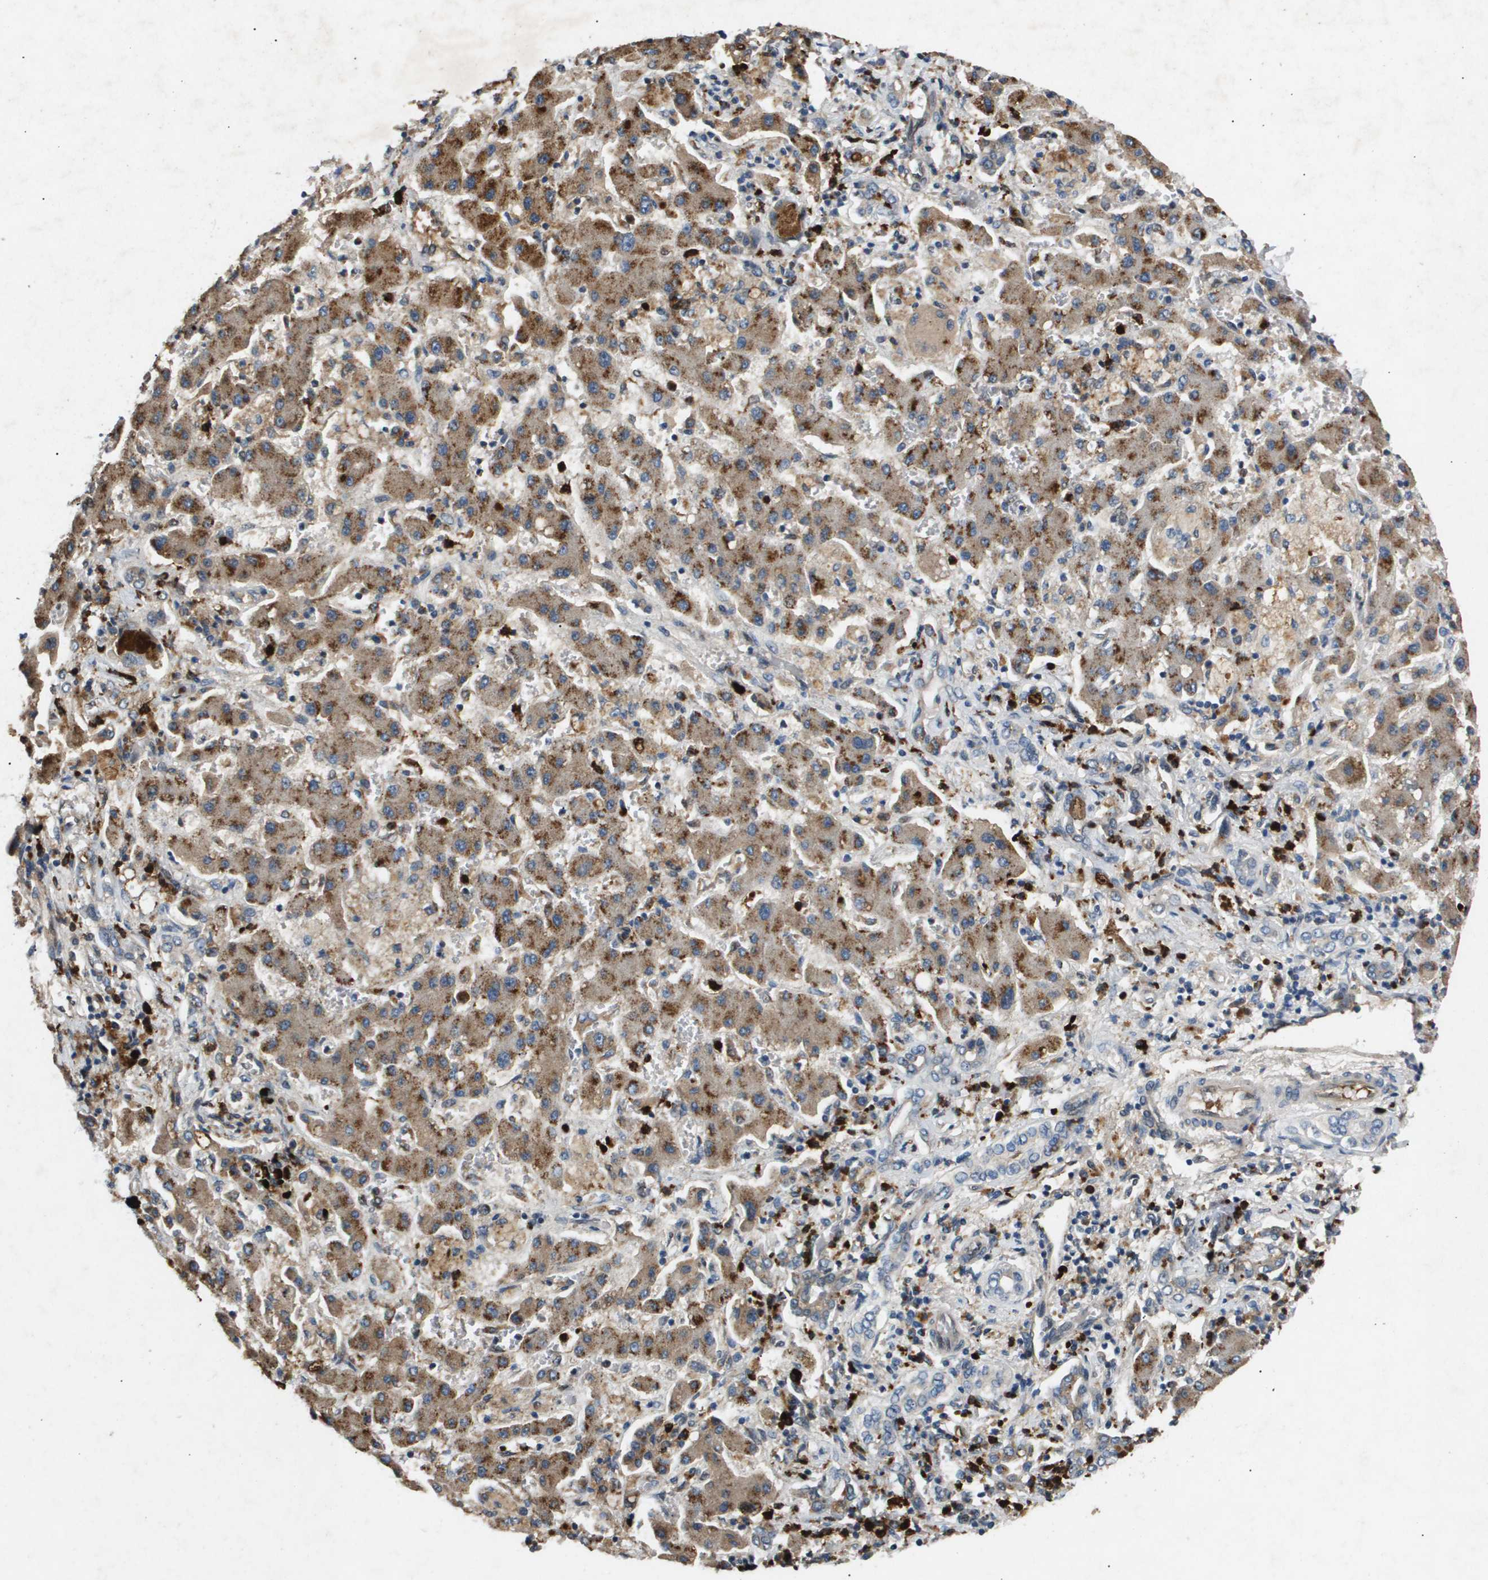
{"staining": {"intensity": "moderate", "quantity": ">75%", "location": "cytoplasmic/membranous"}, "tissue": "liver cancer", "cell_type": "Tumor cells", "image_type": "cancer", "snomed": [{"axis": "morphology", "description": "Cholangiocarcinoma"}, {"axis": "topography", "description": "Liver"}], "caption": "Moderate cytoplasmic/membranous positivity for a protein is present in approximately >75% of tumor cells of liver cancer (cholangiocarcinoma) using immunohistochemistry.", "gene": "ERG", "patient": {"sex": "male", "age": 50}}